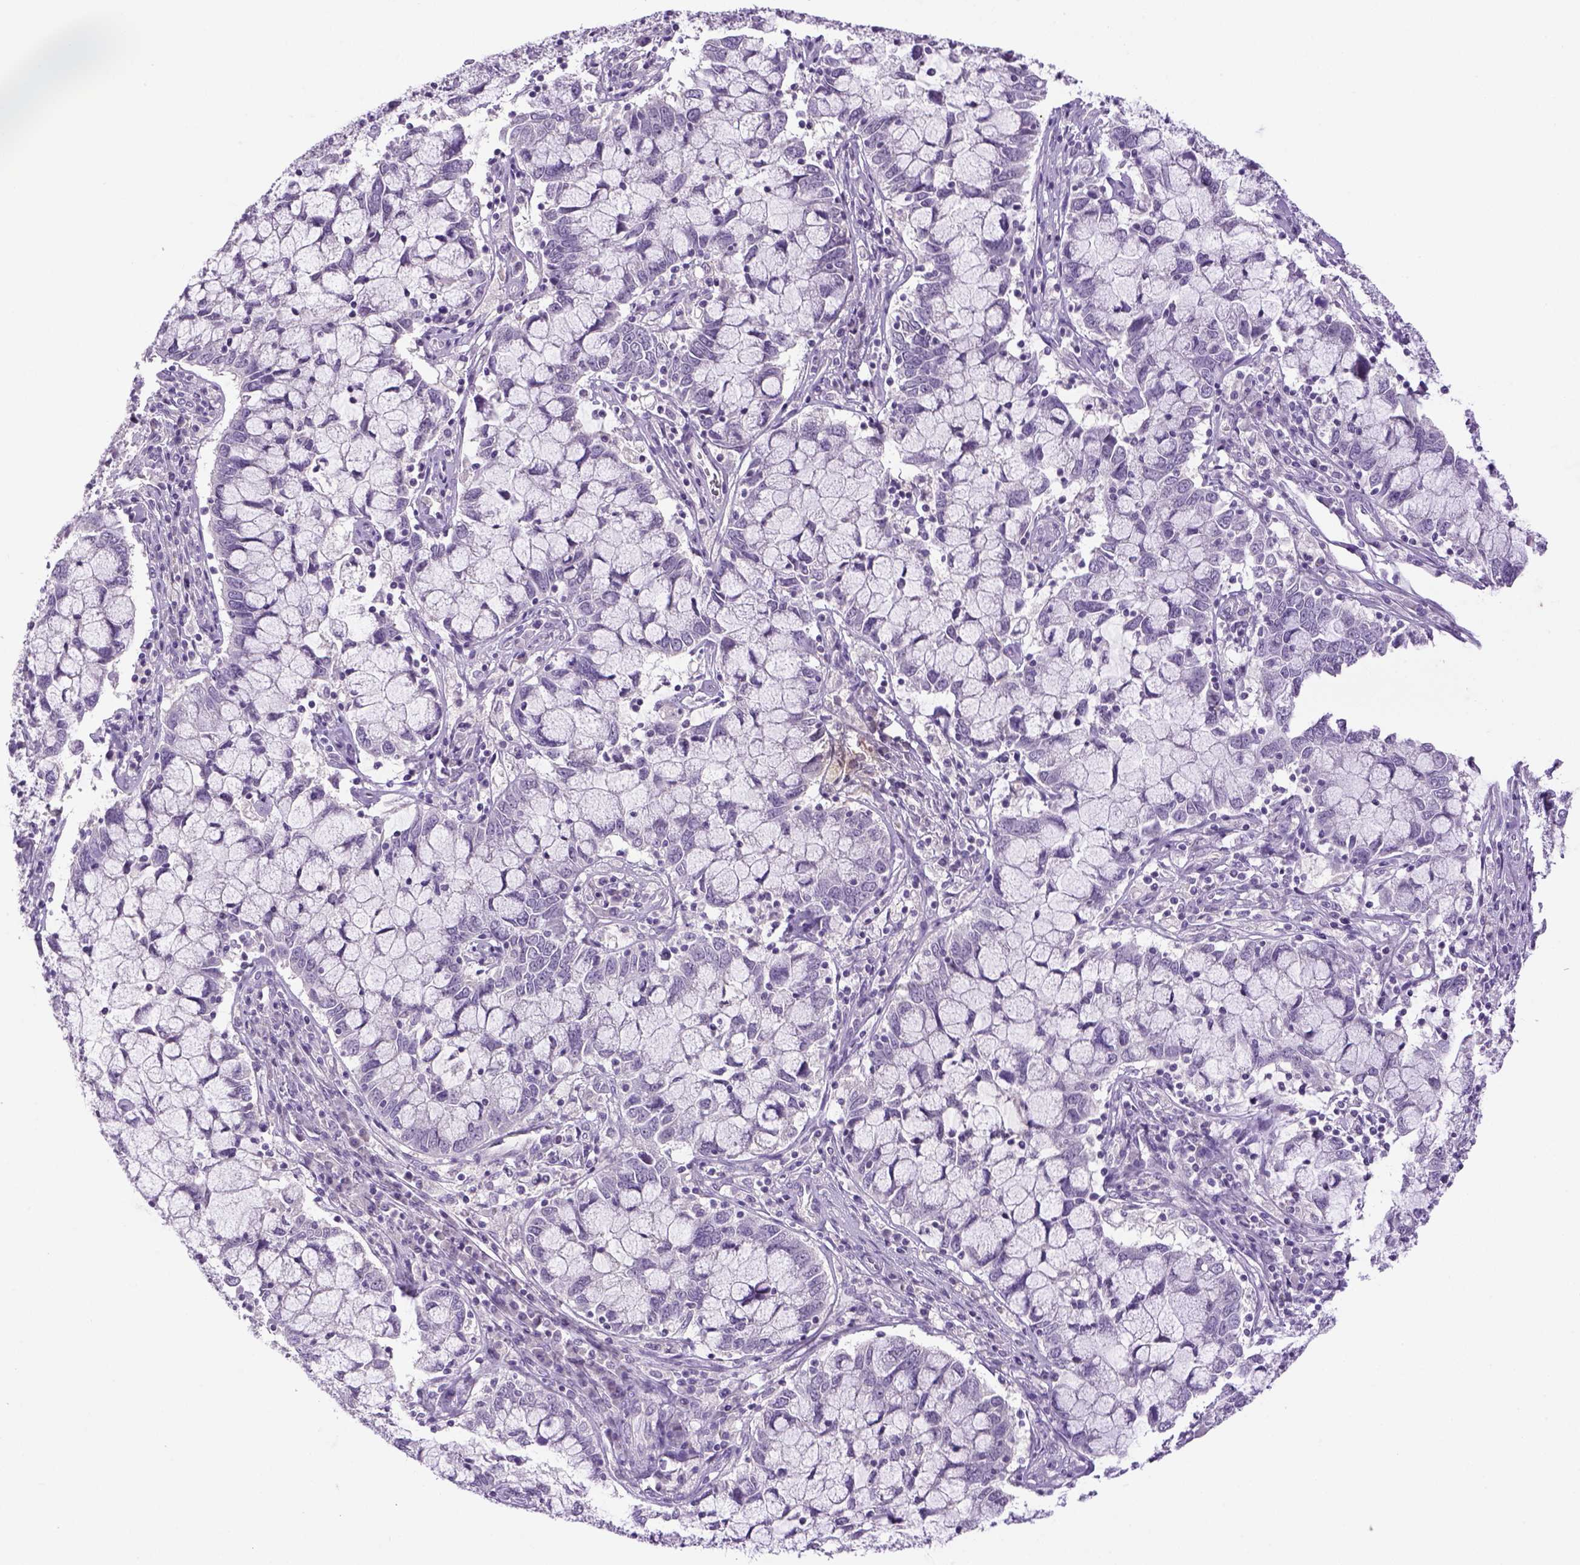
{"staining": {"intensity": "negative", "quantity": "none", "location": "none"}, "tissue": "cervical cancer", "cell_type": "Tumor cells", "image_type": "cancer", "snomed": [{"axis": "morphology", "description": "Adenocarcinoma, NOS"}, {"axis": "topography", "description": "Cervix"}], "caption": "The micrograph displays no significant staining in tumor cells of adenocarcinoma (cervical). (DAB IHC with hematoxylin counter stain).", "gene": "DBH", "patient": {"sex": "female", "age": 40}}